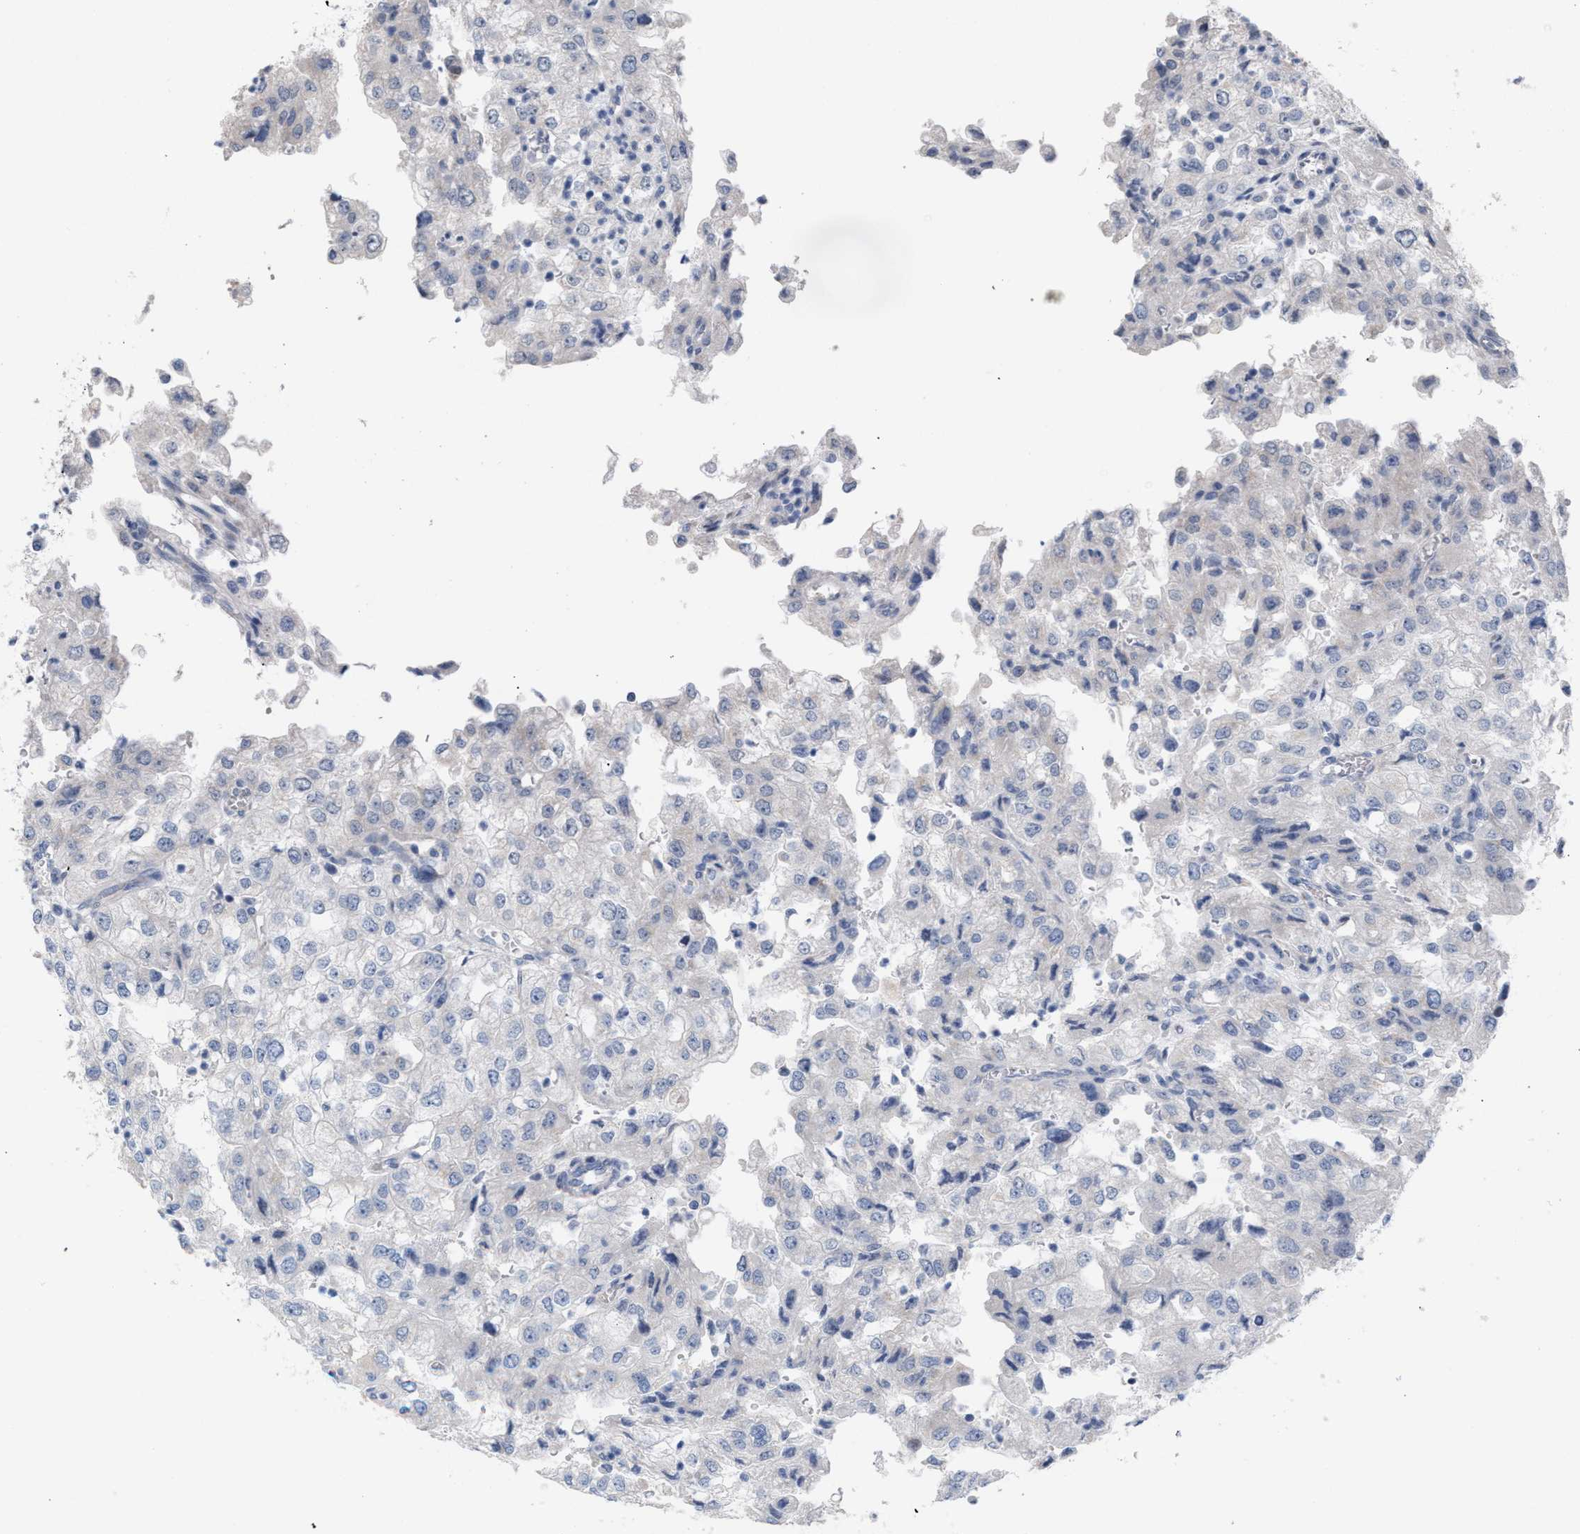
{"staining": {"intensity": "negative", "quantity": "none", "location": "none"}, "tissue": "renal cancer", "cell_type": "Tumor cells", "image_type": "cancer", "snomed": [{"axis": "morphology", "description": "Adenocarcinoma, NOS"}, {"axis": "topography", "description": "Kidney"}], "caption": "Immunohistochemical staining of renal cancer reveals no significant staining in tumor cells.", "gene": "RNF135", "patient": {"sex": "female", "age": 54}}